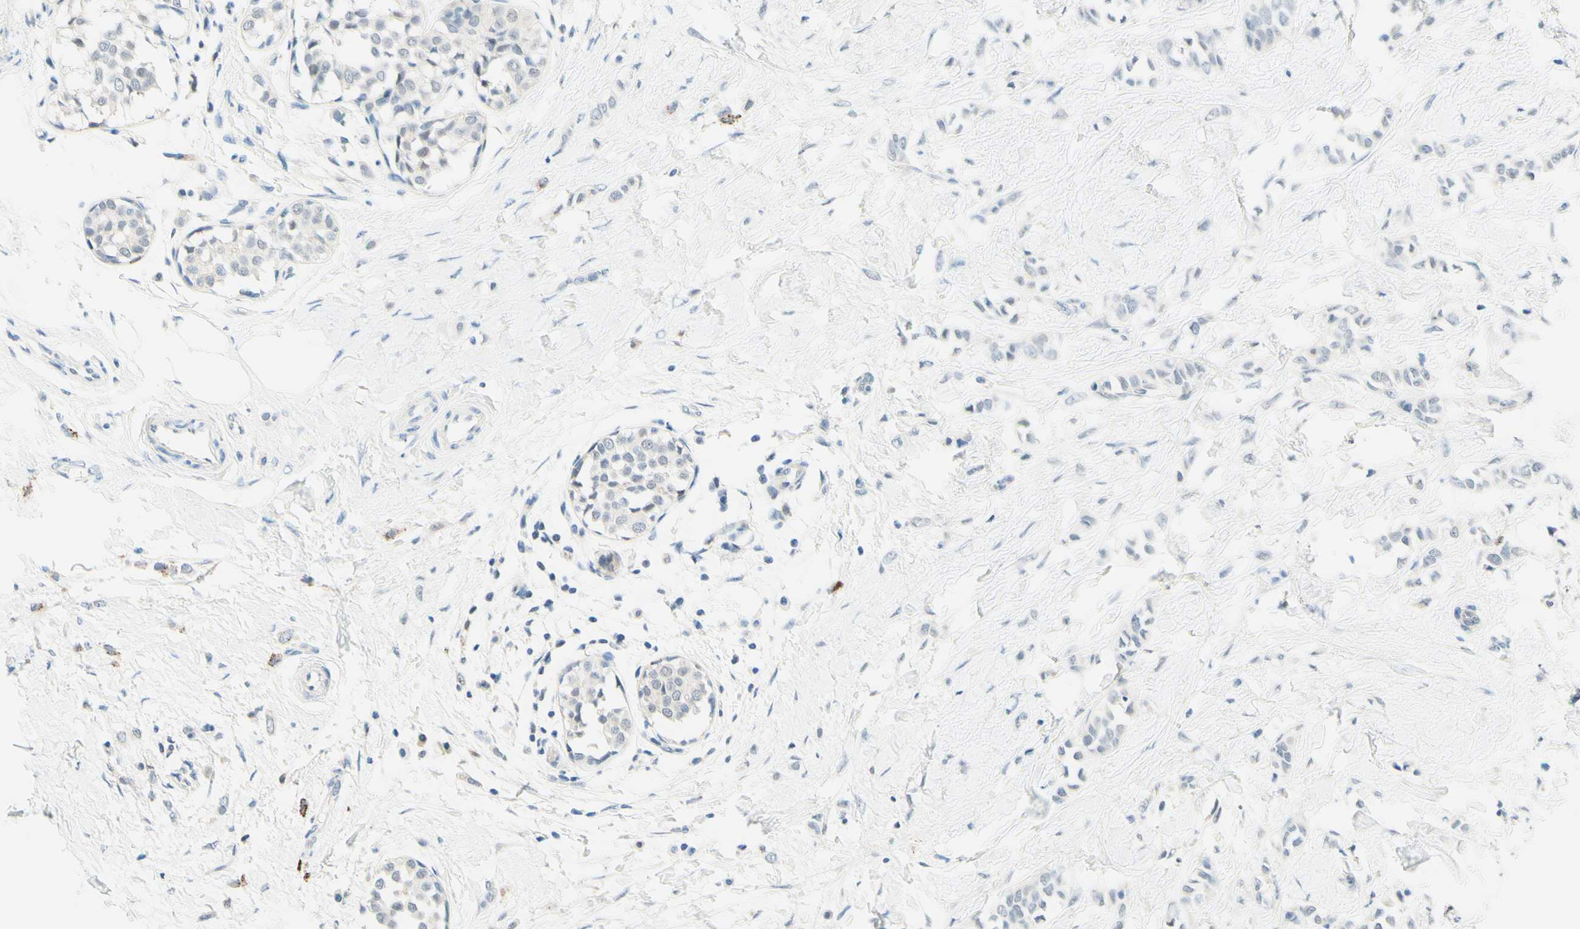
{"staining": {"intensity": "negative", "quantity": "none", "location": "none"}, "tissue": "breast cancer", "cell_type": "Tumor cells", "image_type": "cancer", "snomed": [{"axis": "morphology", "description": "Lobular carcinoma, in situ"}, {"axis": "morphology", "description": "Lobular carcinoma"}, {"axis": "topography", "description": "Breast"}], "caption": "A high-resolution micrograph shows IHC staining of breast cancer, which displays no significant positivity in tumor cells.", "gene": "TREM2", "patient": {"sex": "female", "age": 41}}